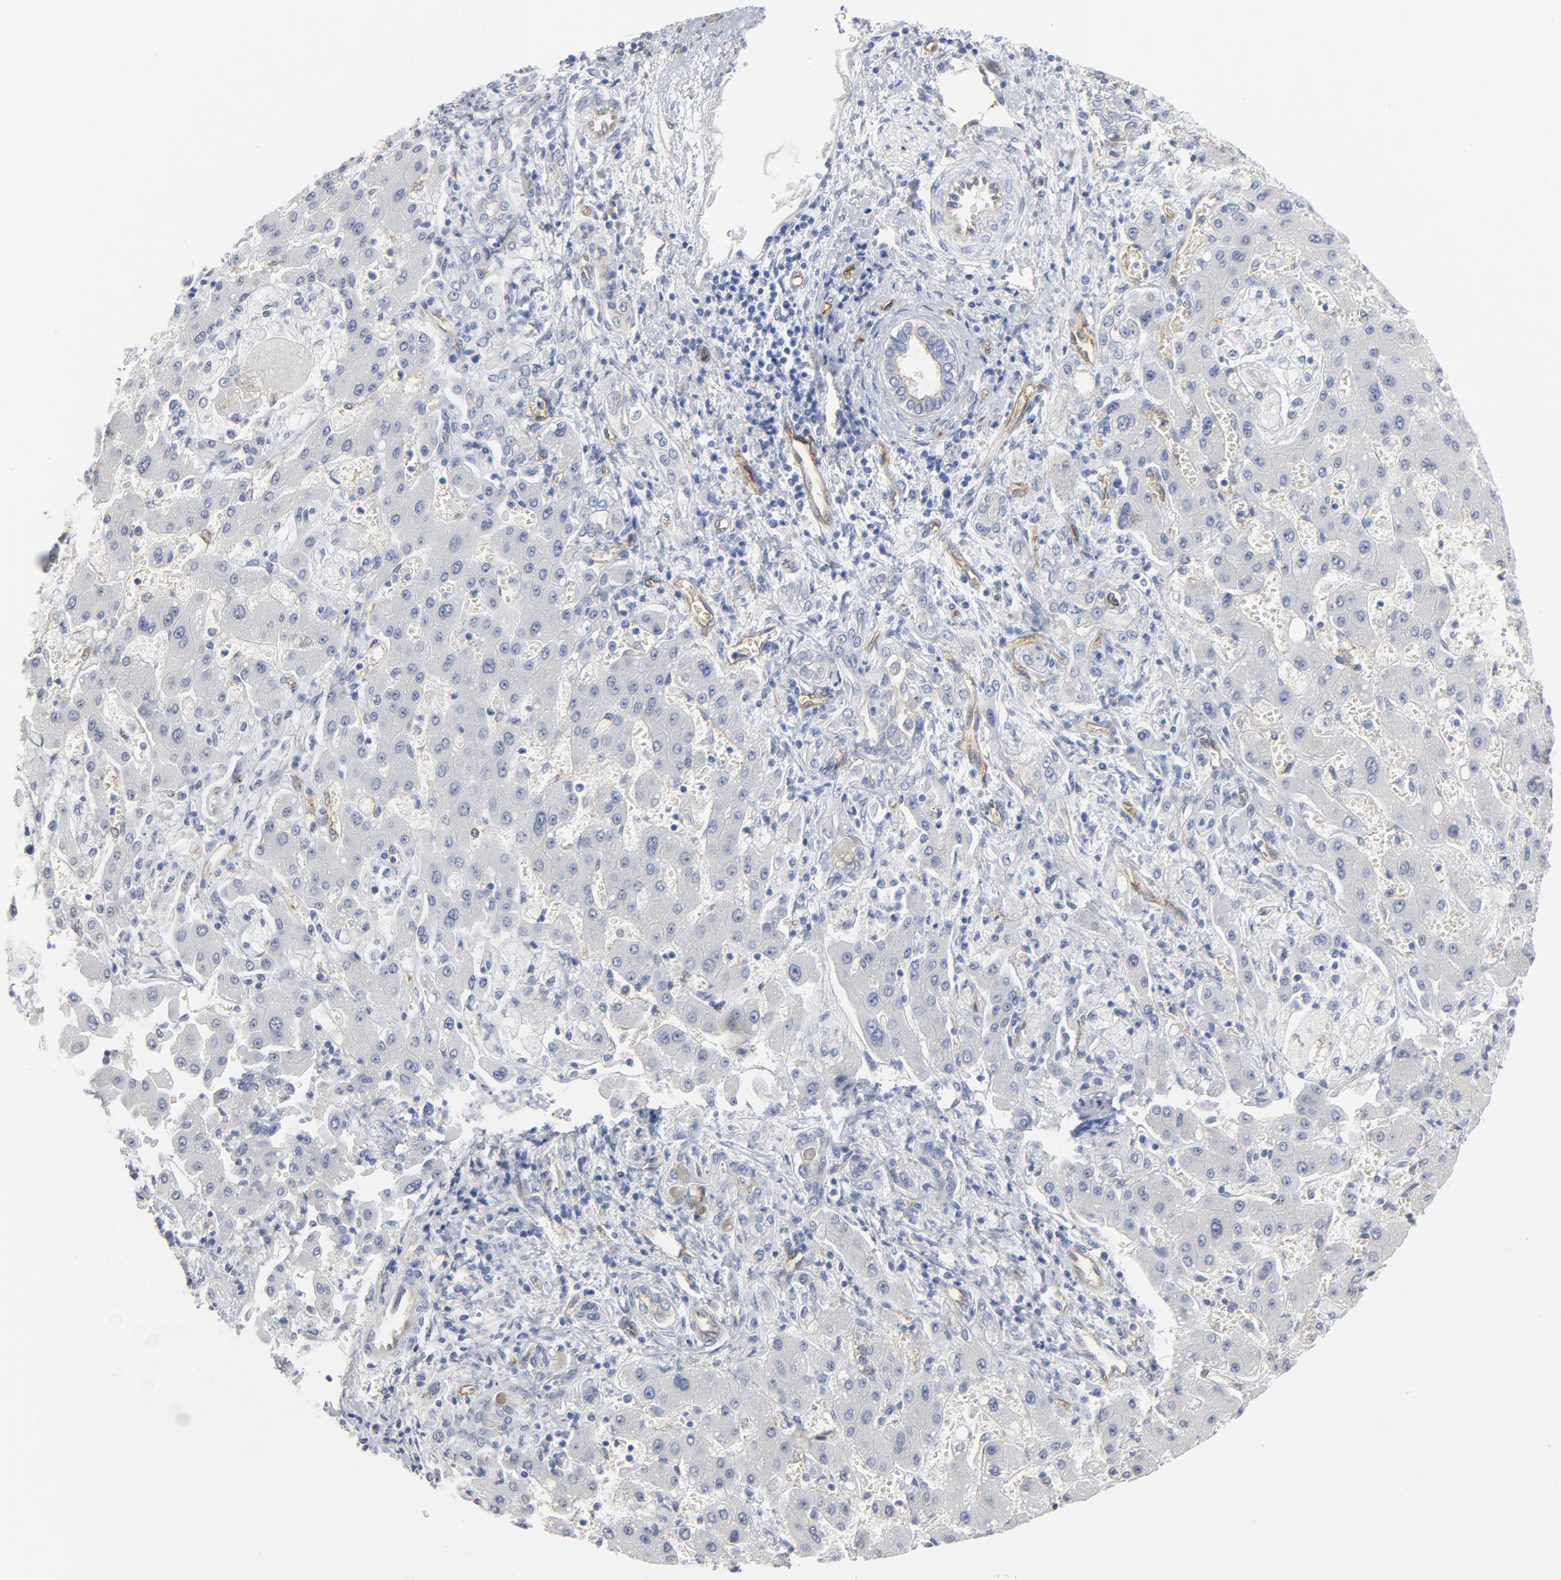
{"staining": {"intensity": "negative", "quantity": "none", "location": "none"}, "tissue": "liver cancer", "cell_type": "Tumor cells", "image_type": "cancer", "snomed": [{"axis": "morphology", "description": "Cholangiocarcinoma"}, {"axis": "topography", "description": "Liver"}], "caption": "This photomicrograph is of liver cancer stained with IHC to label a protein in brown with the nuclei are counter-stained blue. There is no staining in tumor cells.", "gene": "SHANK3", "patient": {"sex": "male", "age": 50}}